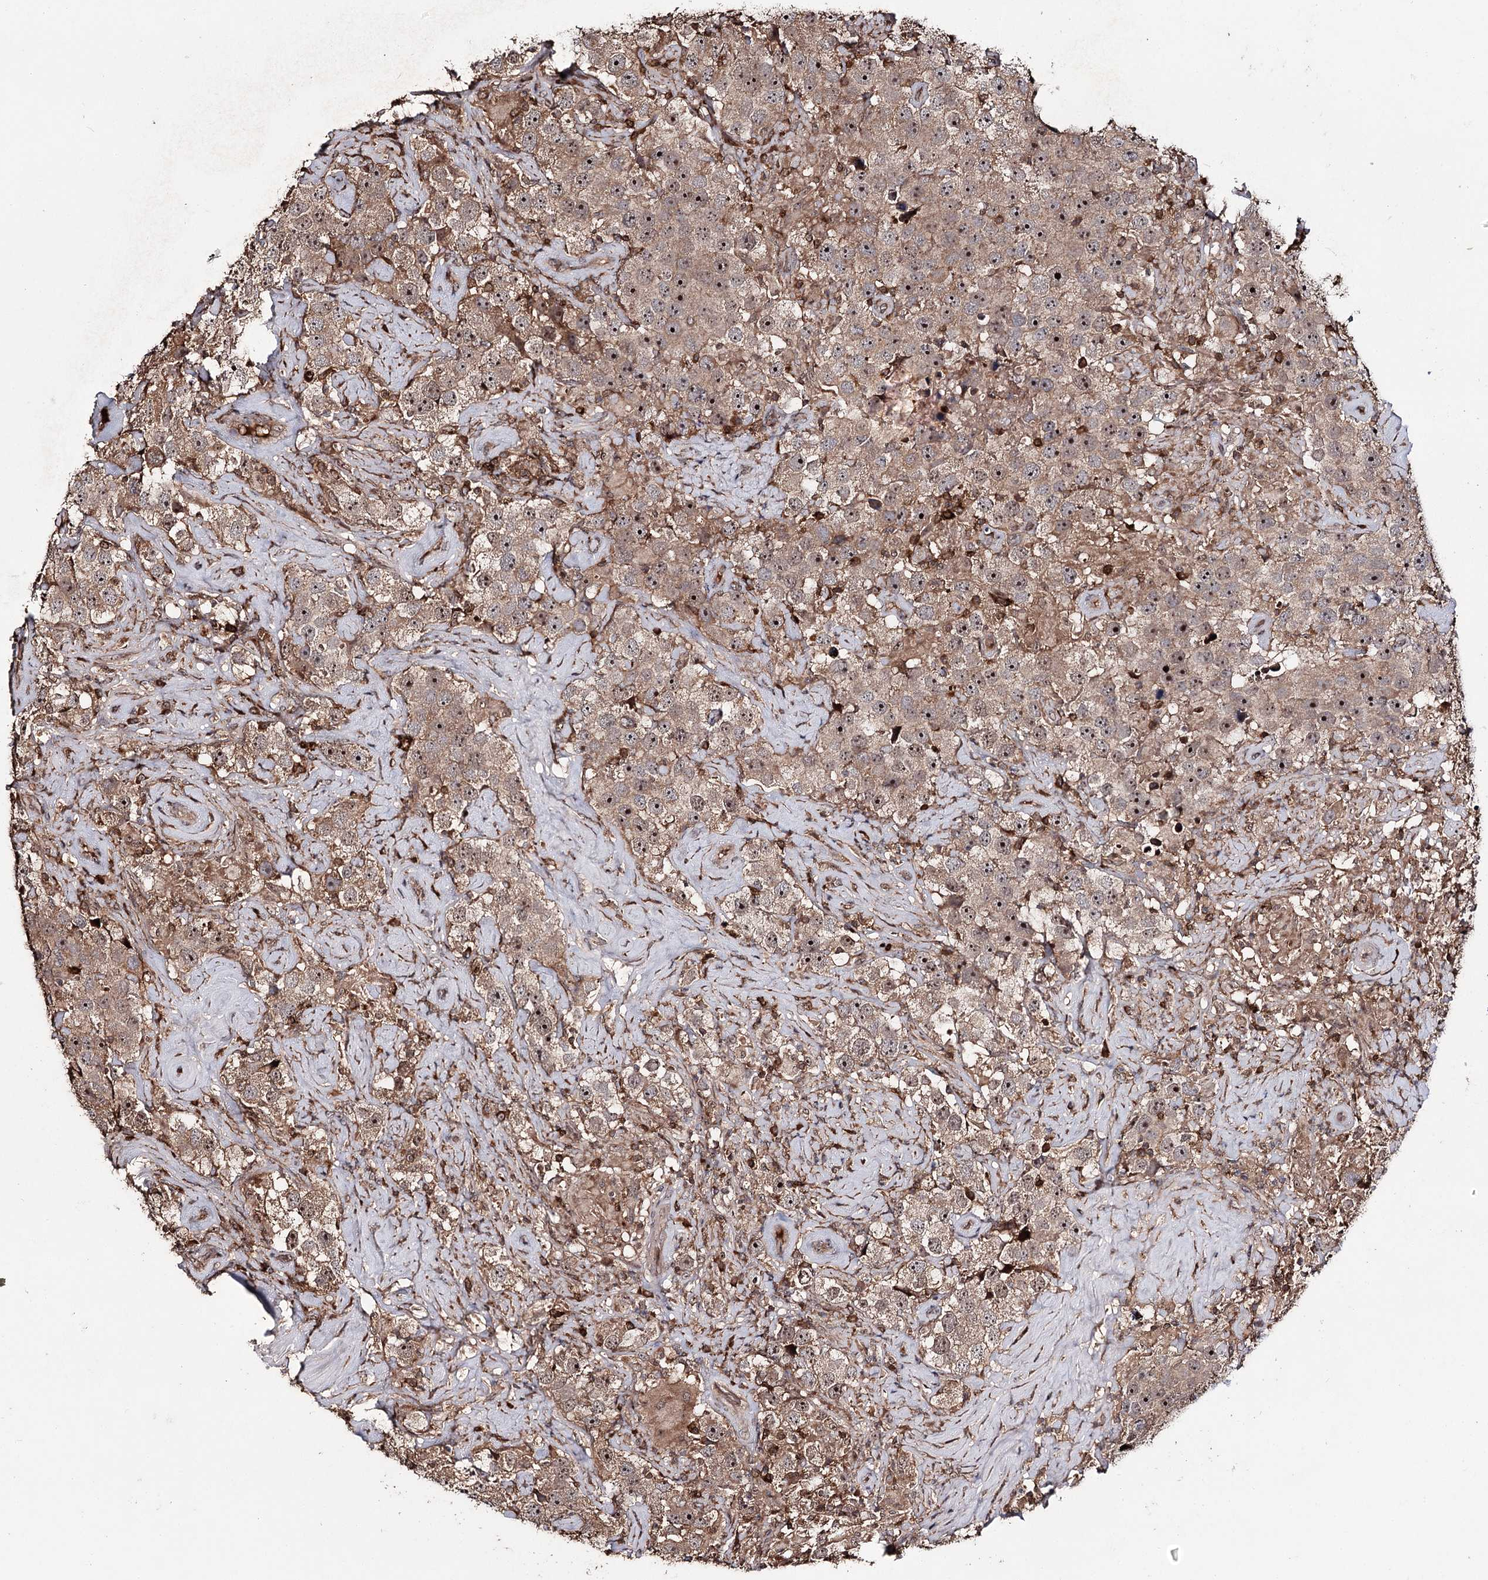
{"staining": {"intensity": "moderate", "quantity": ">75%", "location": "cytoplasmic/membranous,nuclear"}, "tissue": "testis cancer", "cell_type": "Tumor cells", "image_type": "cancer", "snomed": [{"axis": "morphology", "description": "Seminoma, NOS"}, {"axis": "topography", "description": "Testis"}], "caption": "The micrograph exhibits staining of testis cancer, revealing moderate cytoplasmic/membranous and nuclear protein expression (brown color) within tumor cells. The staining was performed using DAB (3,3'-diaminobenzidine) to visualize the protein expression in brown, while the nuclei were stained in blue with hematoxylin (Magnification: 20x).", "gene": "FAM53B", "patient": {"sex": "male", "age": 49}}